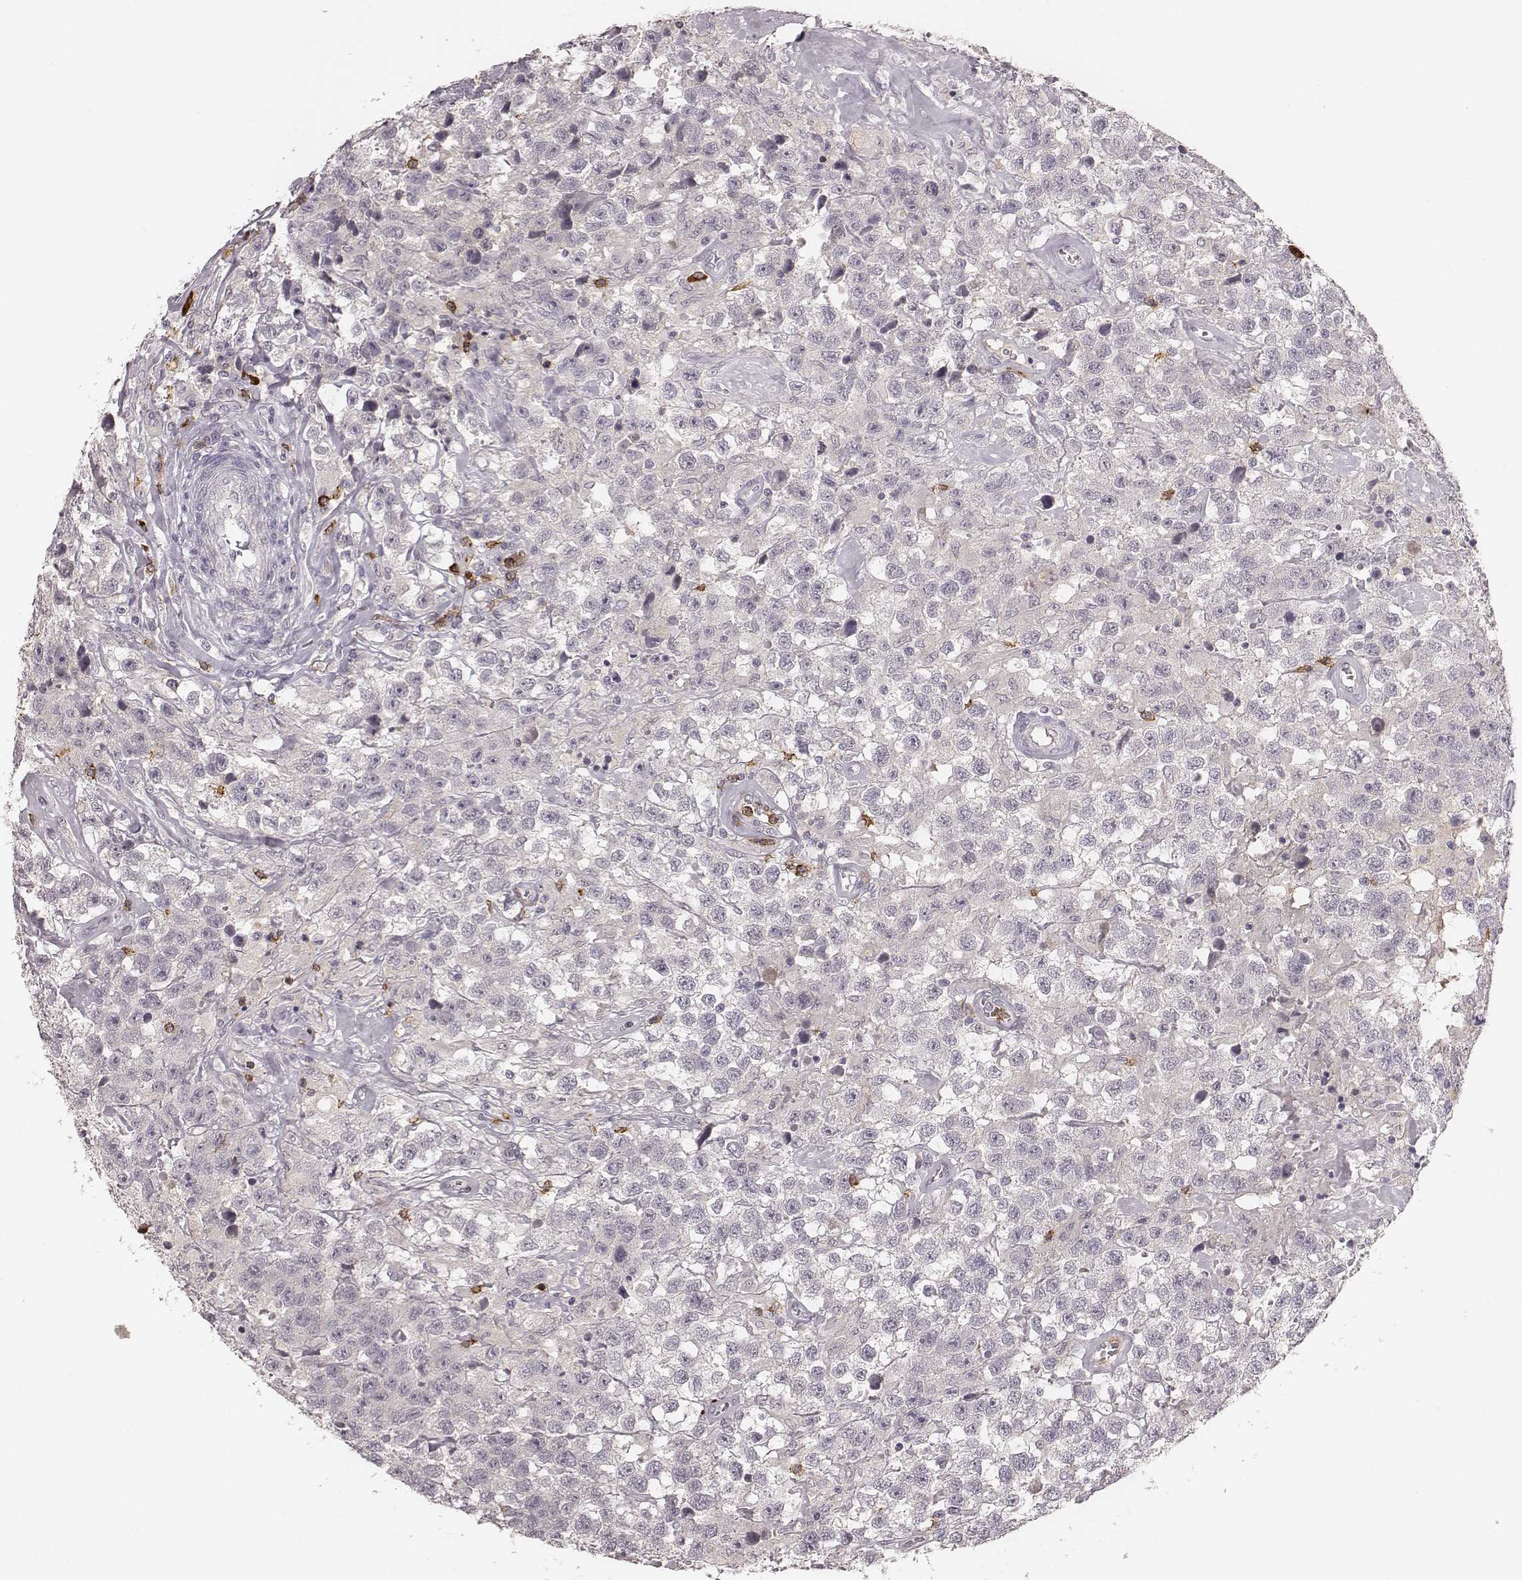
{"staining": {"intensity": "negative", "quantity": "none", "location": "none"}, "tissue": "testis cancer", "cell_type": "Tumor cells", "image_type": "cancer", "snomed": [{"axis": "morphology", "description": "Seminoma, NOS"}, {"axis": "topography", "description": "Testis"}], "caption": "Tumor cells are negative for brown protein staining in testis cancer (seminoma).", "gene": "CD8A", "patient": {"sex": "male", "age": 43}}